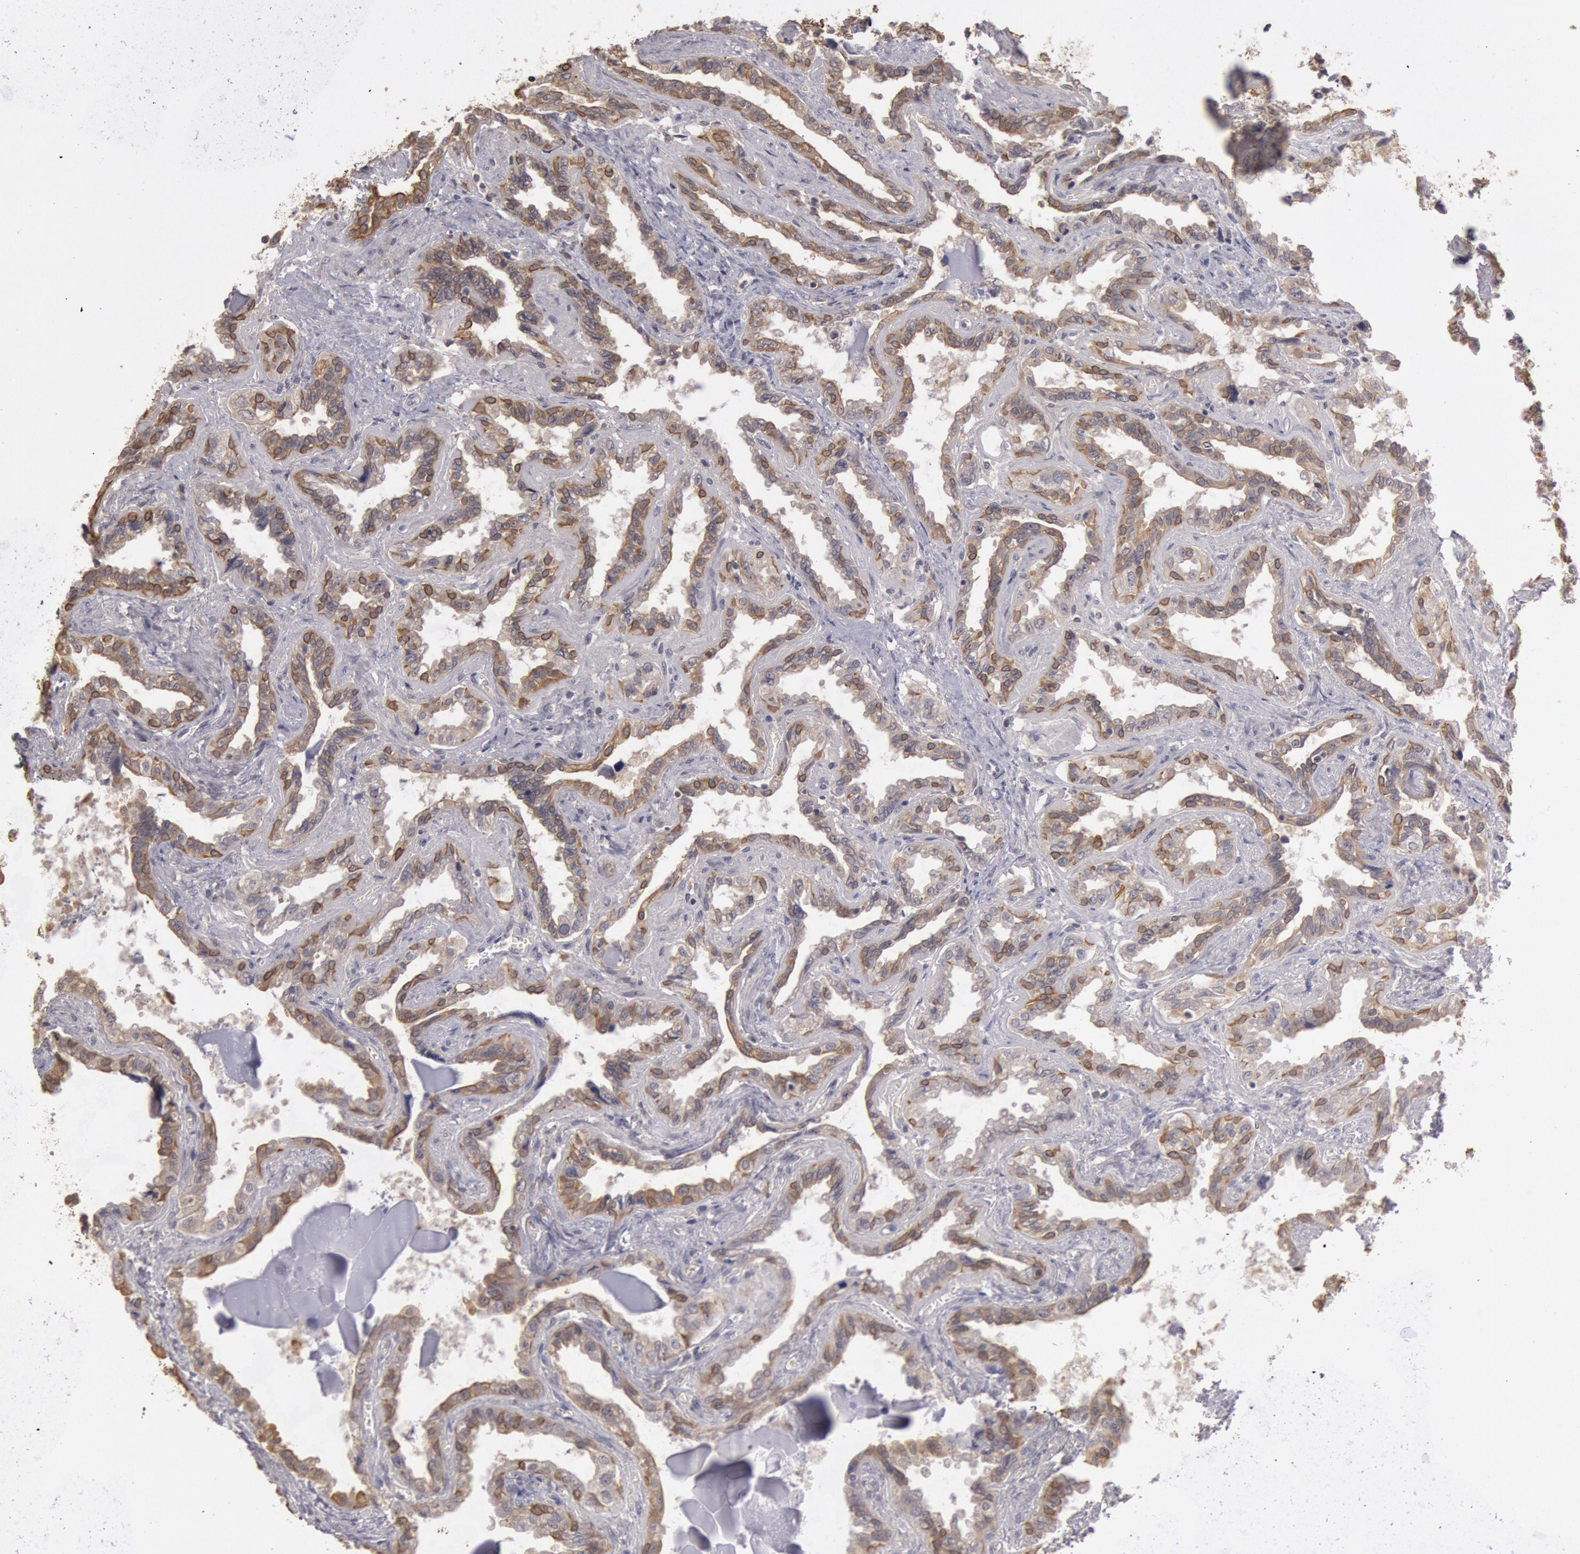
{"staining": {"intensity": "moderate", "quantity": ">75%", "location": "cytoplasmic/membranous"}, "tissue": "seminal vesicle", "cell_type": "Glandular cells", "image_type": "normal", "snomed": [{"axis": "morphology", "description": "Normal tissue, NOS"}, {"axis": "morphology", "description": "Inflammation, NOS"}, {"axis": "topography", "description": "Urinary bladder"}, {"axis": "topography", "description": "Prostate"}, {"axis": "topography", "description": "Seminal veicle"}], "caption": "This micrograph reveals IHC staining of benign human seminal vesicle, with medium moderate cytoplasmic/membranous expression in approximately >75% of glandular cells.", "gene": "ZFP36L1", "patient": {"sex": "male", "age": 82}}